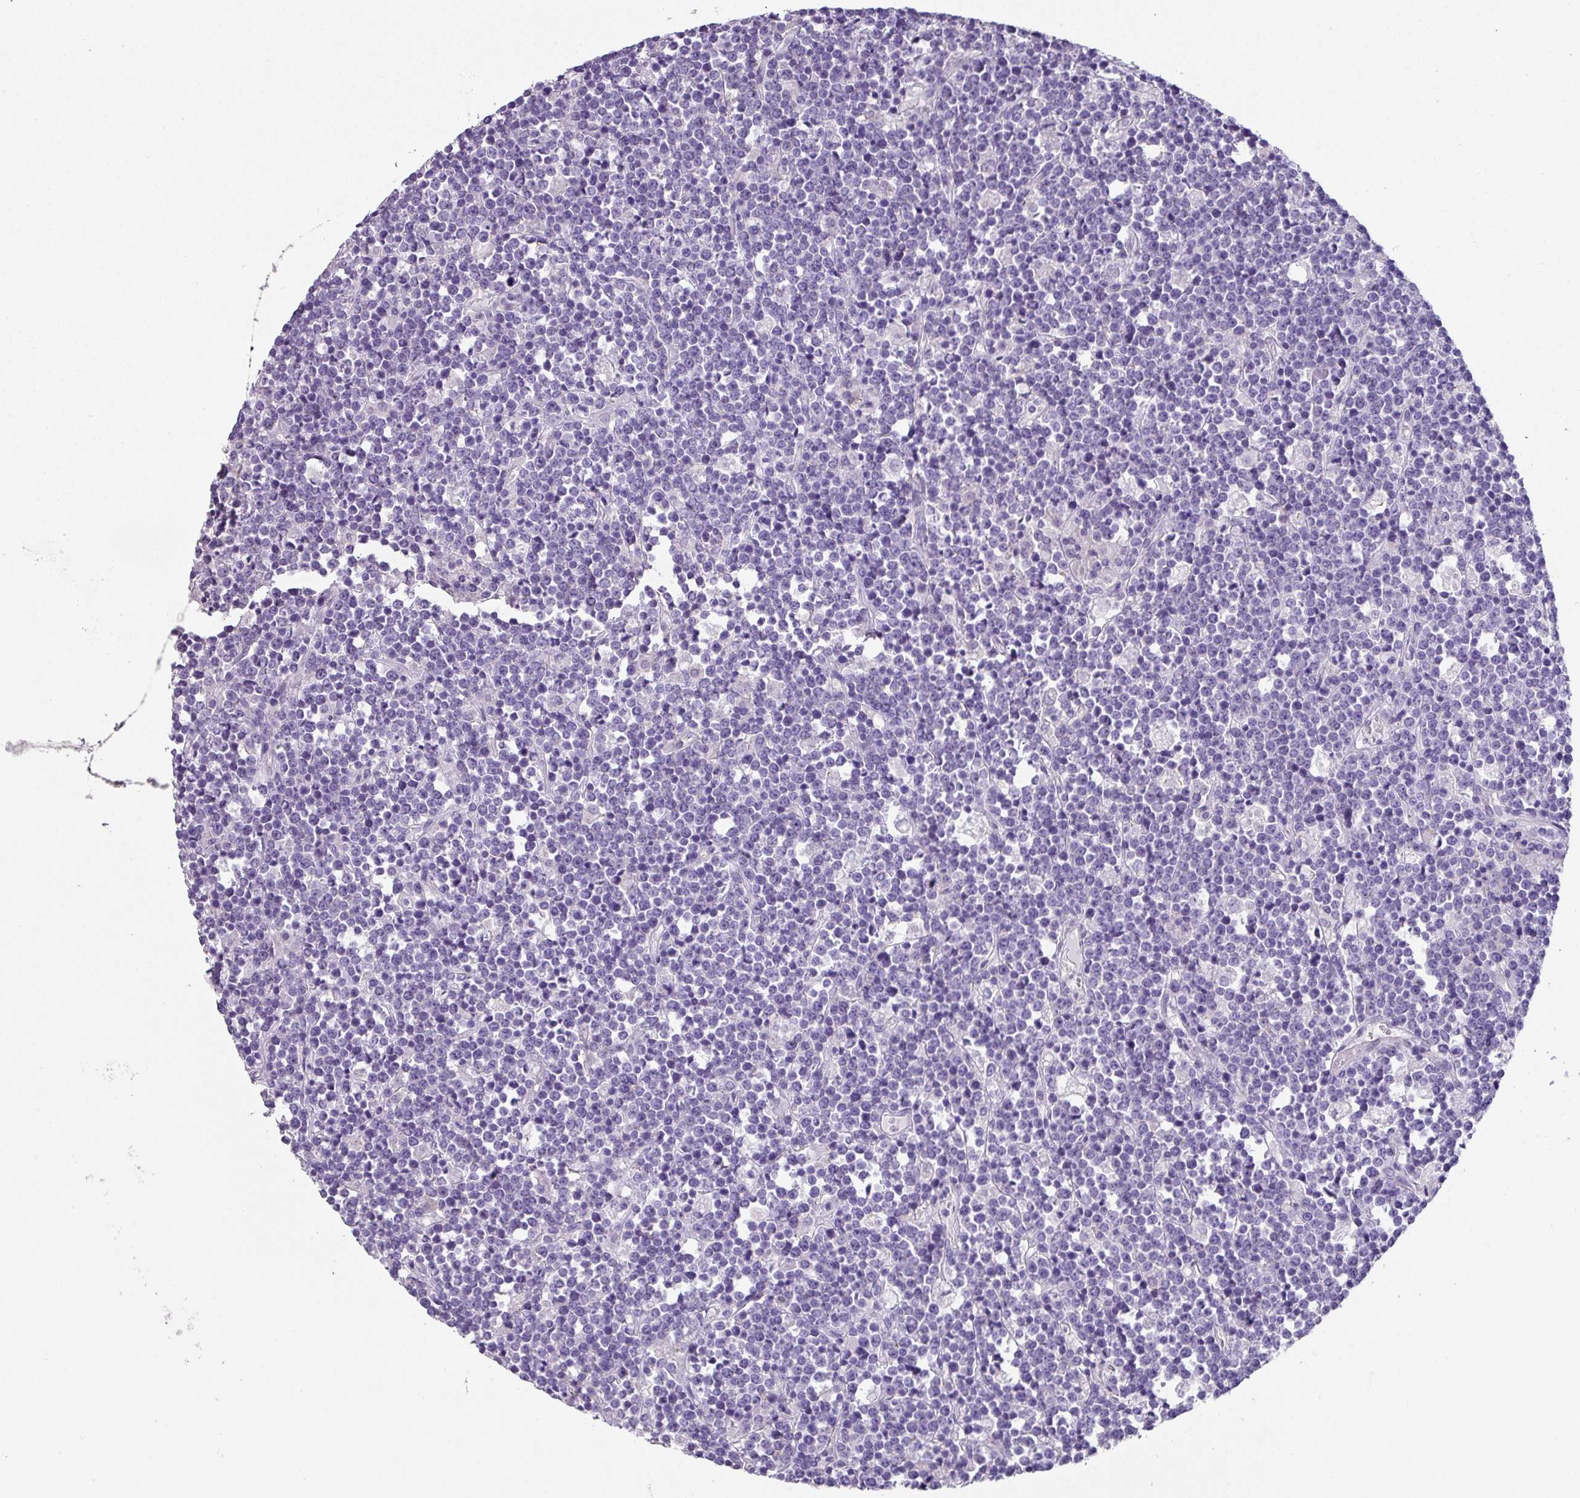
{"staining": {"intensity": "negative", "quantity": "none", "location": "none"}, "tissue": "lymphoma", "cell_type": "Tumor cells", "image_type": "cancer", "snomed": [{"axis": "morphology", "description": "Malignant lymphoma, non-Hodgkin's type, High grade"}, {"axis": "topography", "description": "Ovary"}], "caption": "Tumor cells are negative for brown protein staining in lymphoma.", "gene": "GLI4", "patient": {"sex": "female", "age": 56}}